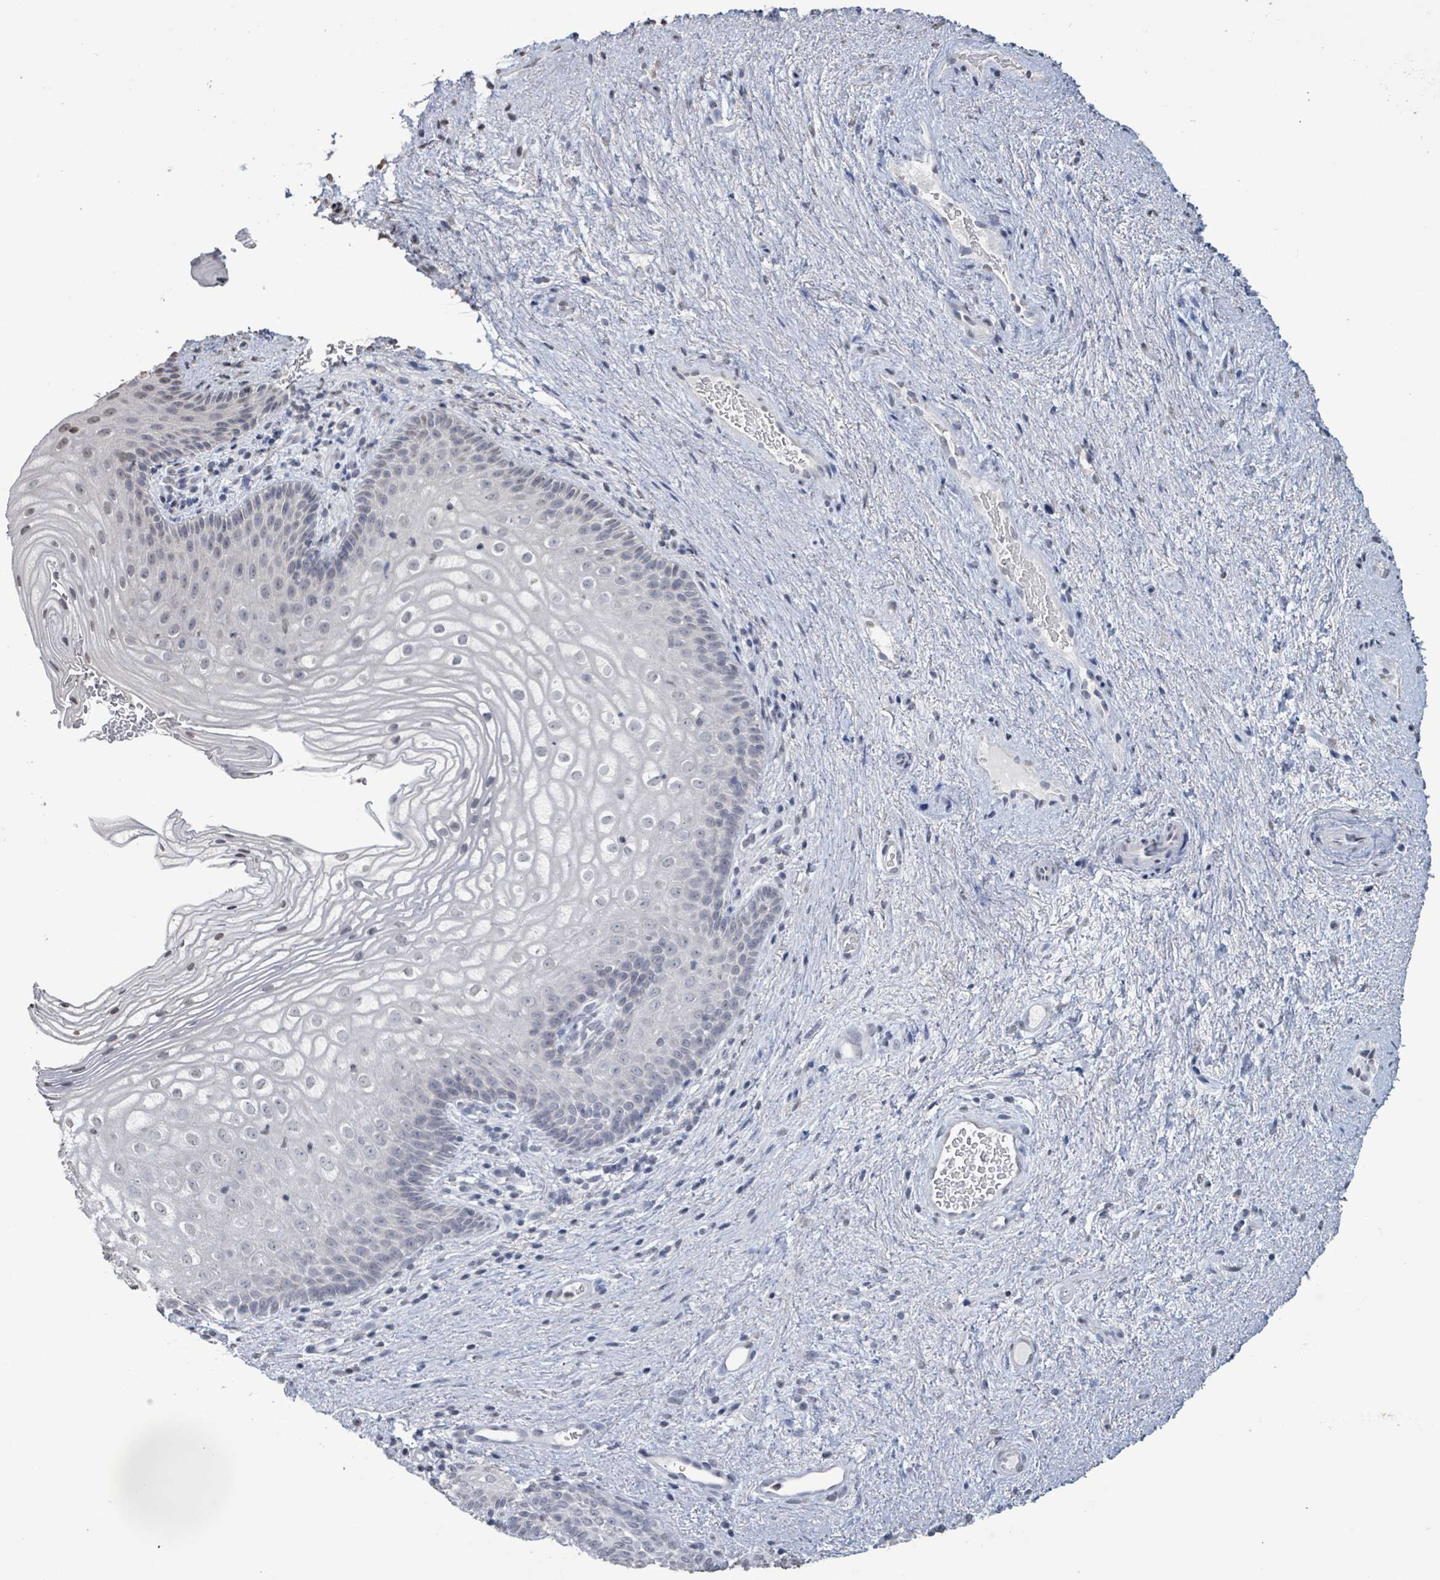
{"staining": {"intensity": "negative", "quantity": "none", "location": "none"}, "tissue": "vagina", "cell_type": "Squamous epithelial cells", "image_type": "normal", "snomed": [{"axis": "morphology", "description": "Normal tissue, NOS"}, {"axis": "topography", "description": "Vagina"}], "caption": "Human vagina stained for a protein using immunohistochemistry displays no positivity in squamous epithelial cells.", "gene": "CA9", "patient": {"sex": "female", "age": 47}}